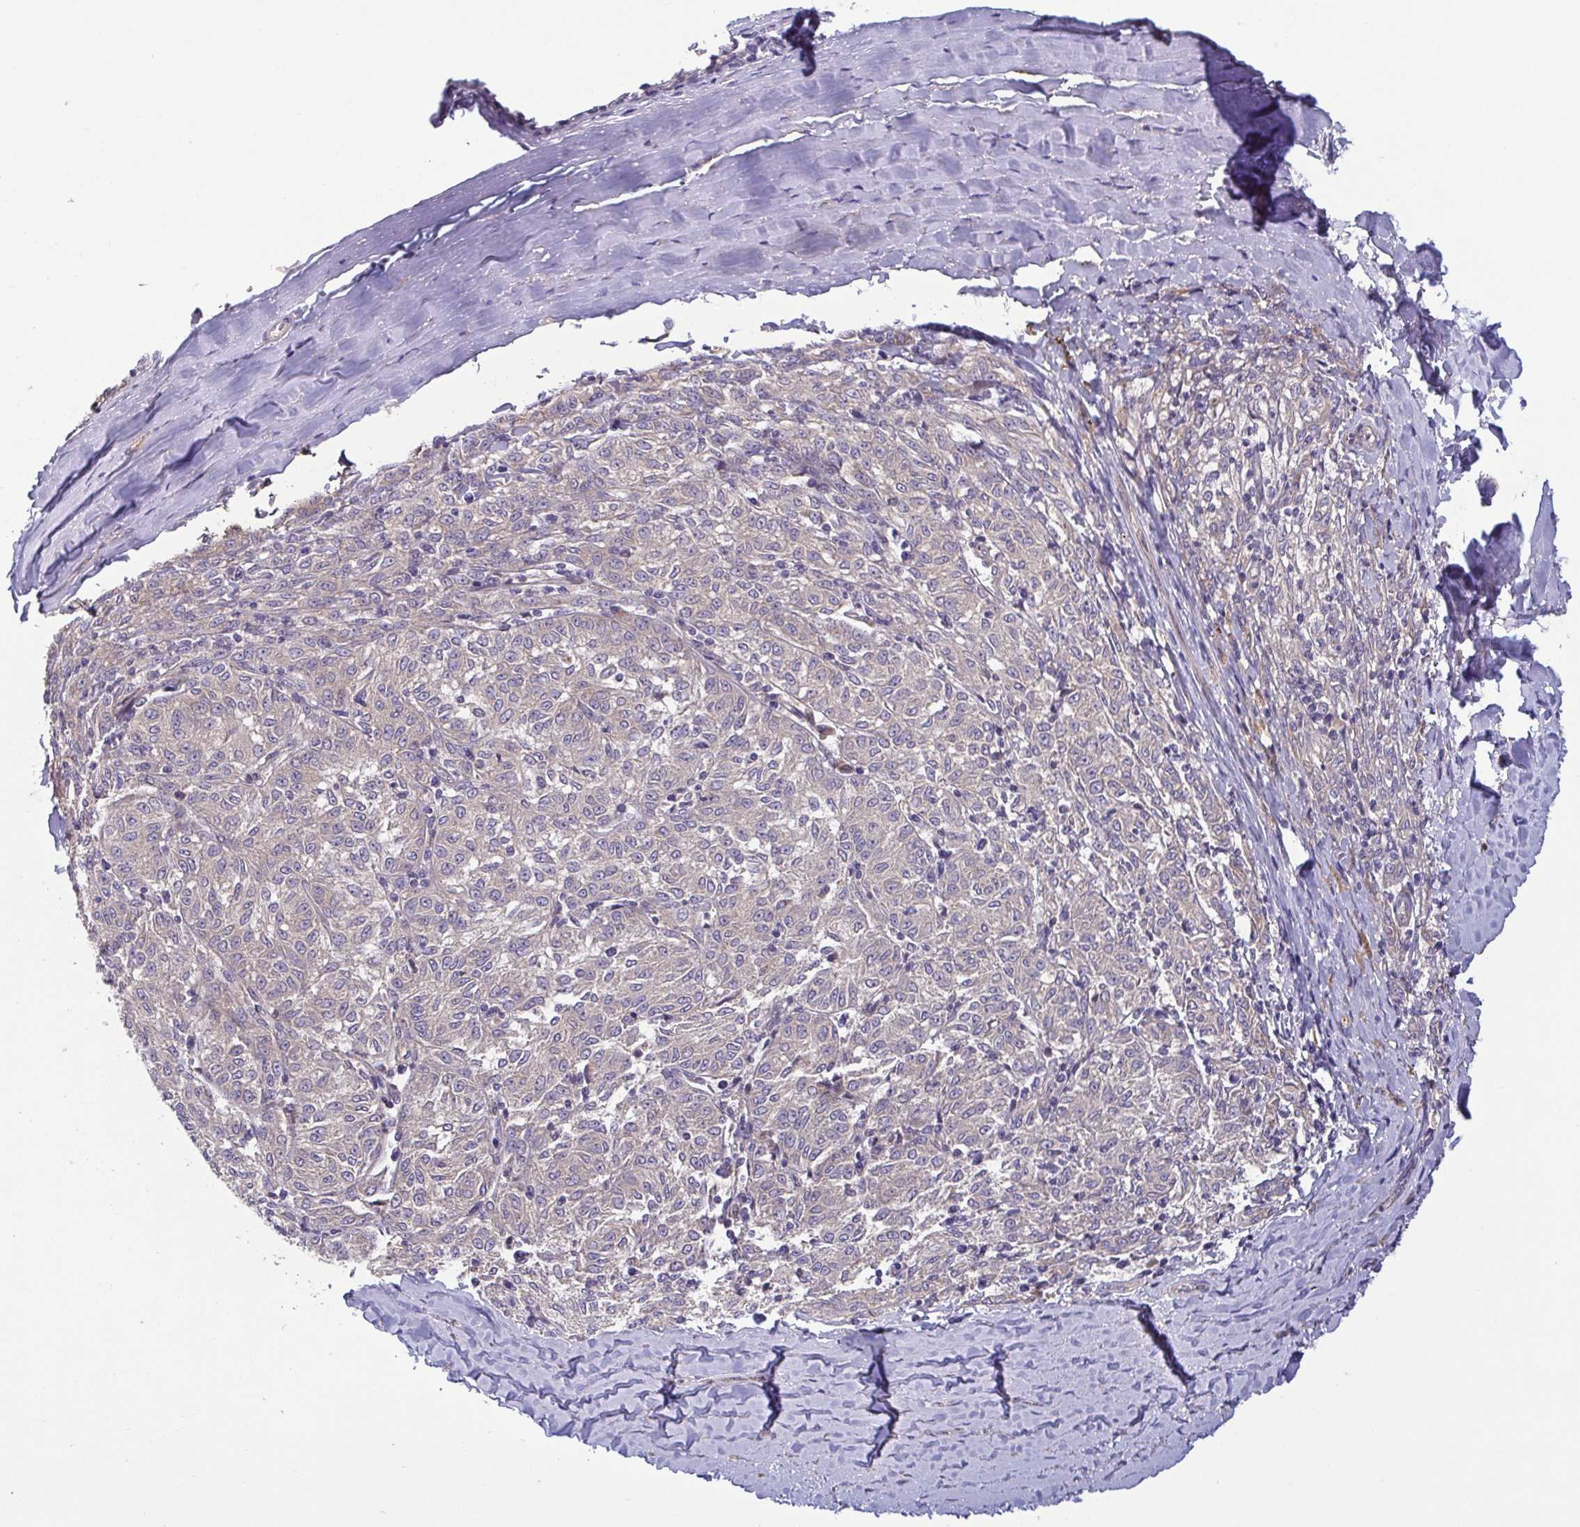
{"staining": {"intensity": "negative", "quantity": "none", "location": "none"}, "tissue": "melanoma", "cell_type": "Tumor cells", "image_type": "cancer", "snomed": [{"axis": "morphology", "description": "Malignant melanoma, NOS"}, {"axis": "topography", "description": "Skin"}], "caption": "Immunohistochemistry micrograph of neoplastic tissue: melanoma stained with DAB demonstrates no significant protein expression in tumor cells.", "gene": "LMF2", "patient": {"sex": "female", "age": 72}}